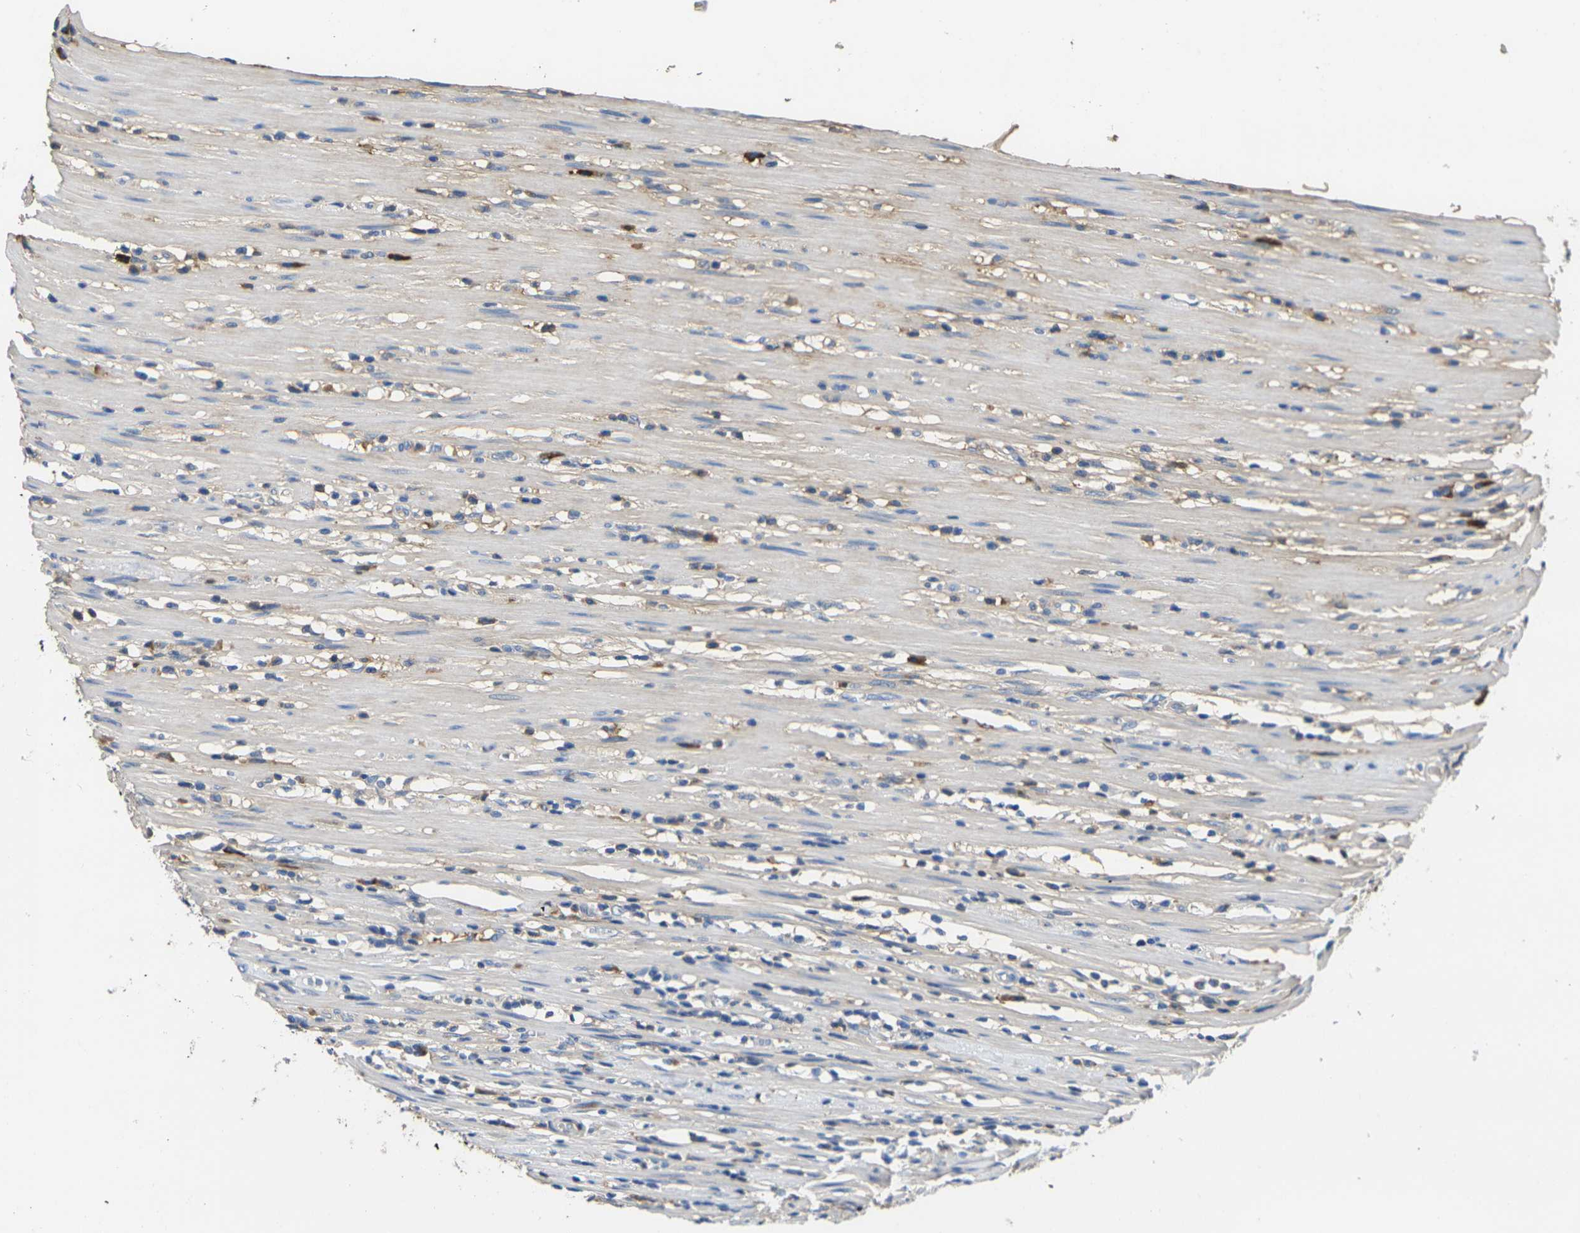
{"staining": {"intensity": "negative", "quantity": "none", "location": "none"}, "tissue": "colorectal cancer", "cell_type": "Tumor cells", "image_type": "cancer", "snomed": [{"axis": "morphology", "description": "Adenocarcinoma, NOS"}, {"axis": "topography", "description": "Rectum"}], "caption": "Tumor cells are negative for protein expression in human colorectal adenocarcinoma.", "gene": "GREM2", "patient": {"sex": "female", "age": 66}}